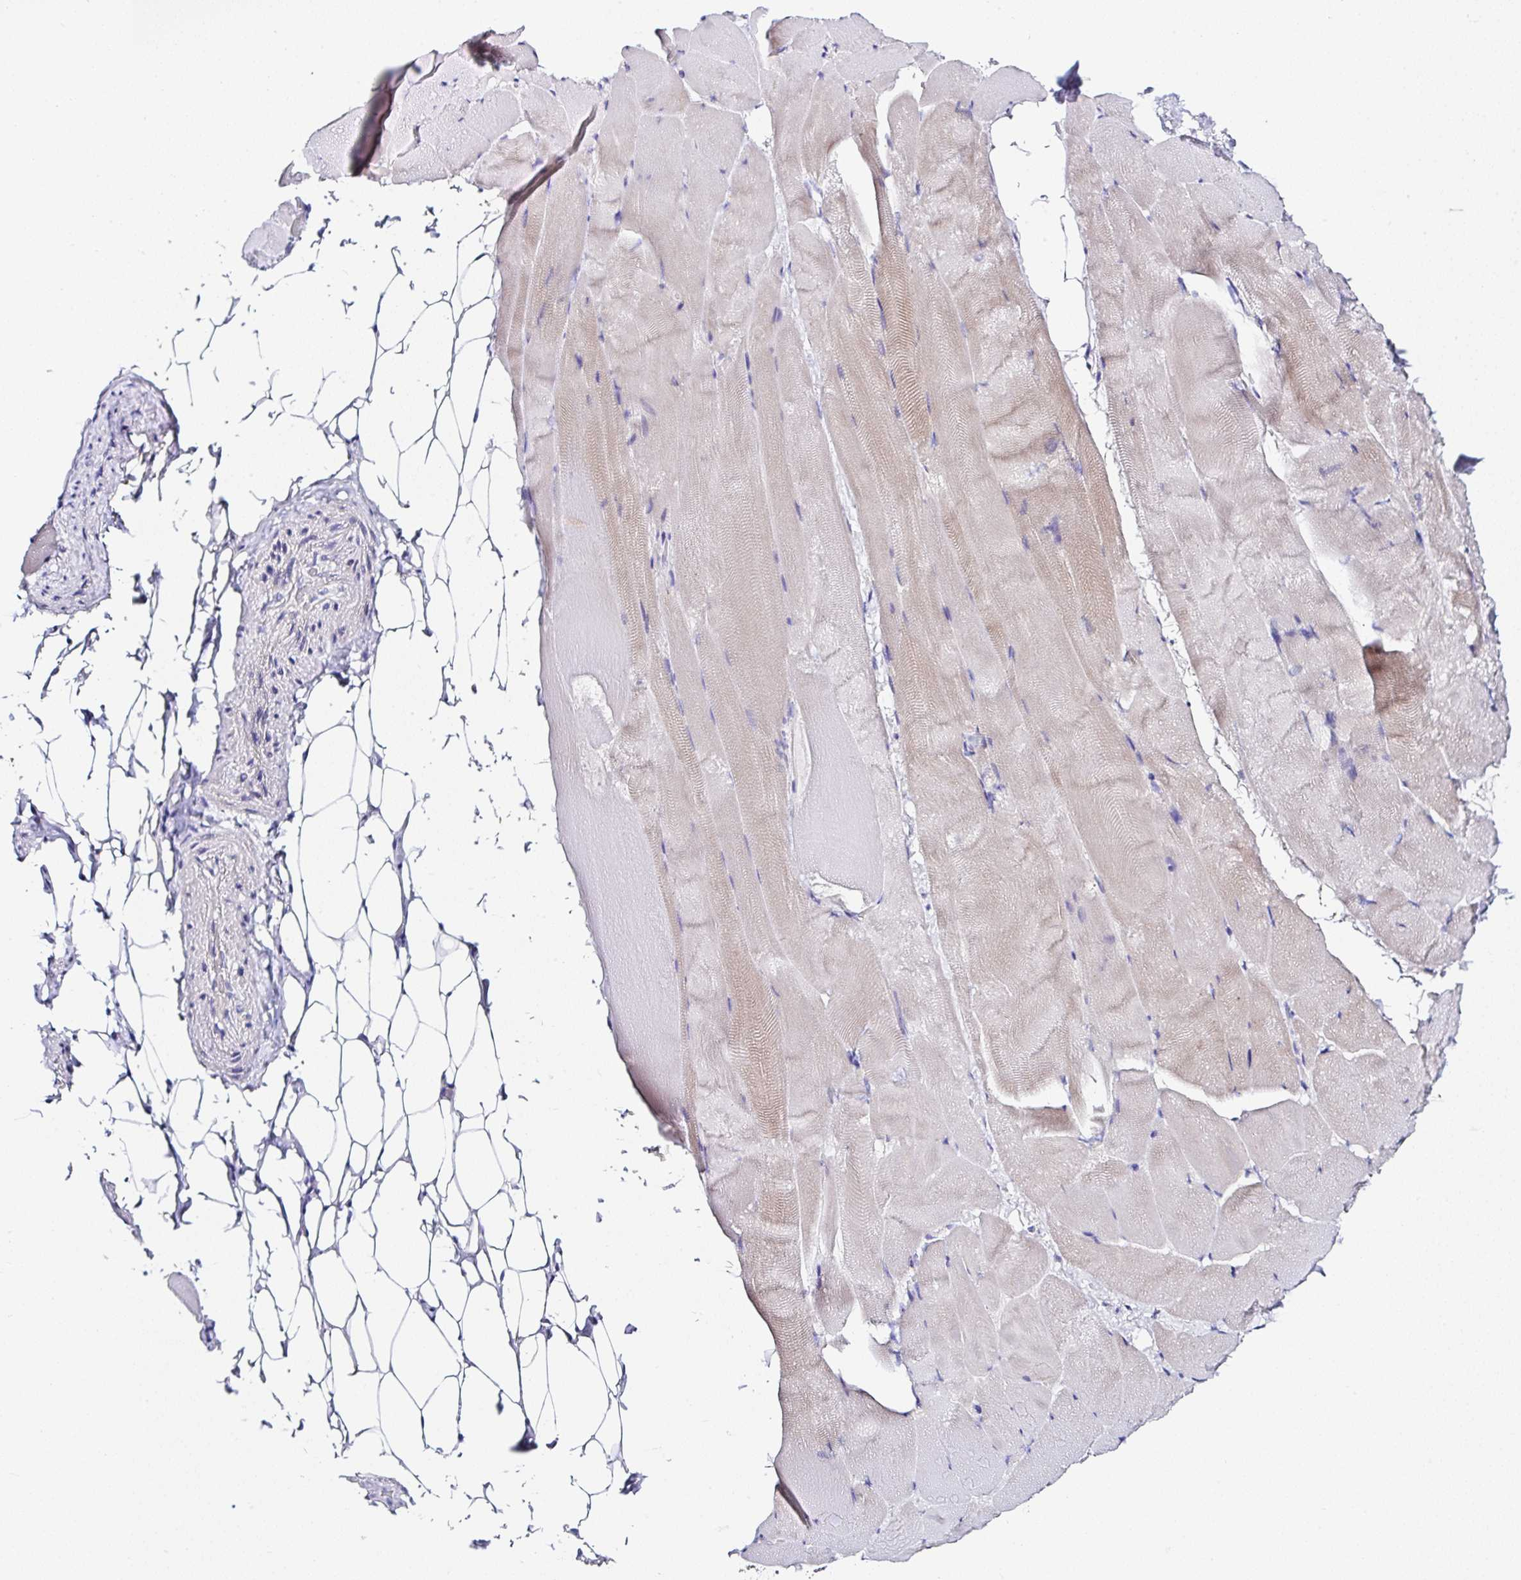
{"staining": {"intensity": "moderate", "quantity": "25%-75%", "location": "cytoplasmic/membranous"}, "tissue": "skeletal muscle", "cell_type": "Myocytes", "image_type": "normal", "snomed": [{"axis": "morphology", "description": "Normal tissue, NOS"}, {"axis": "topography", "description": "Skeletal muscle"}], "caption": "Immunohistochemistry (DAB) staining of normal skeletal muscle shows moderate cytoplasmic/membranous protein staining in about 25%-75% of myocytes.", "gene": "UGT3A1", "patient": {"sex": "female", "age": 64}}